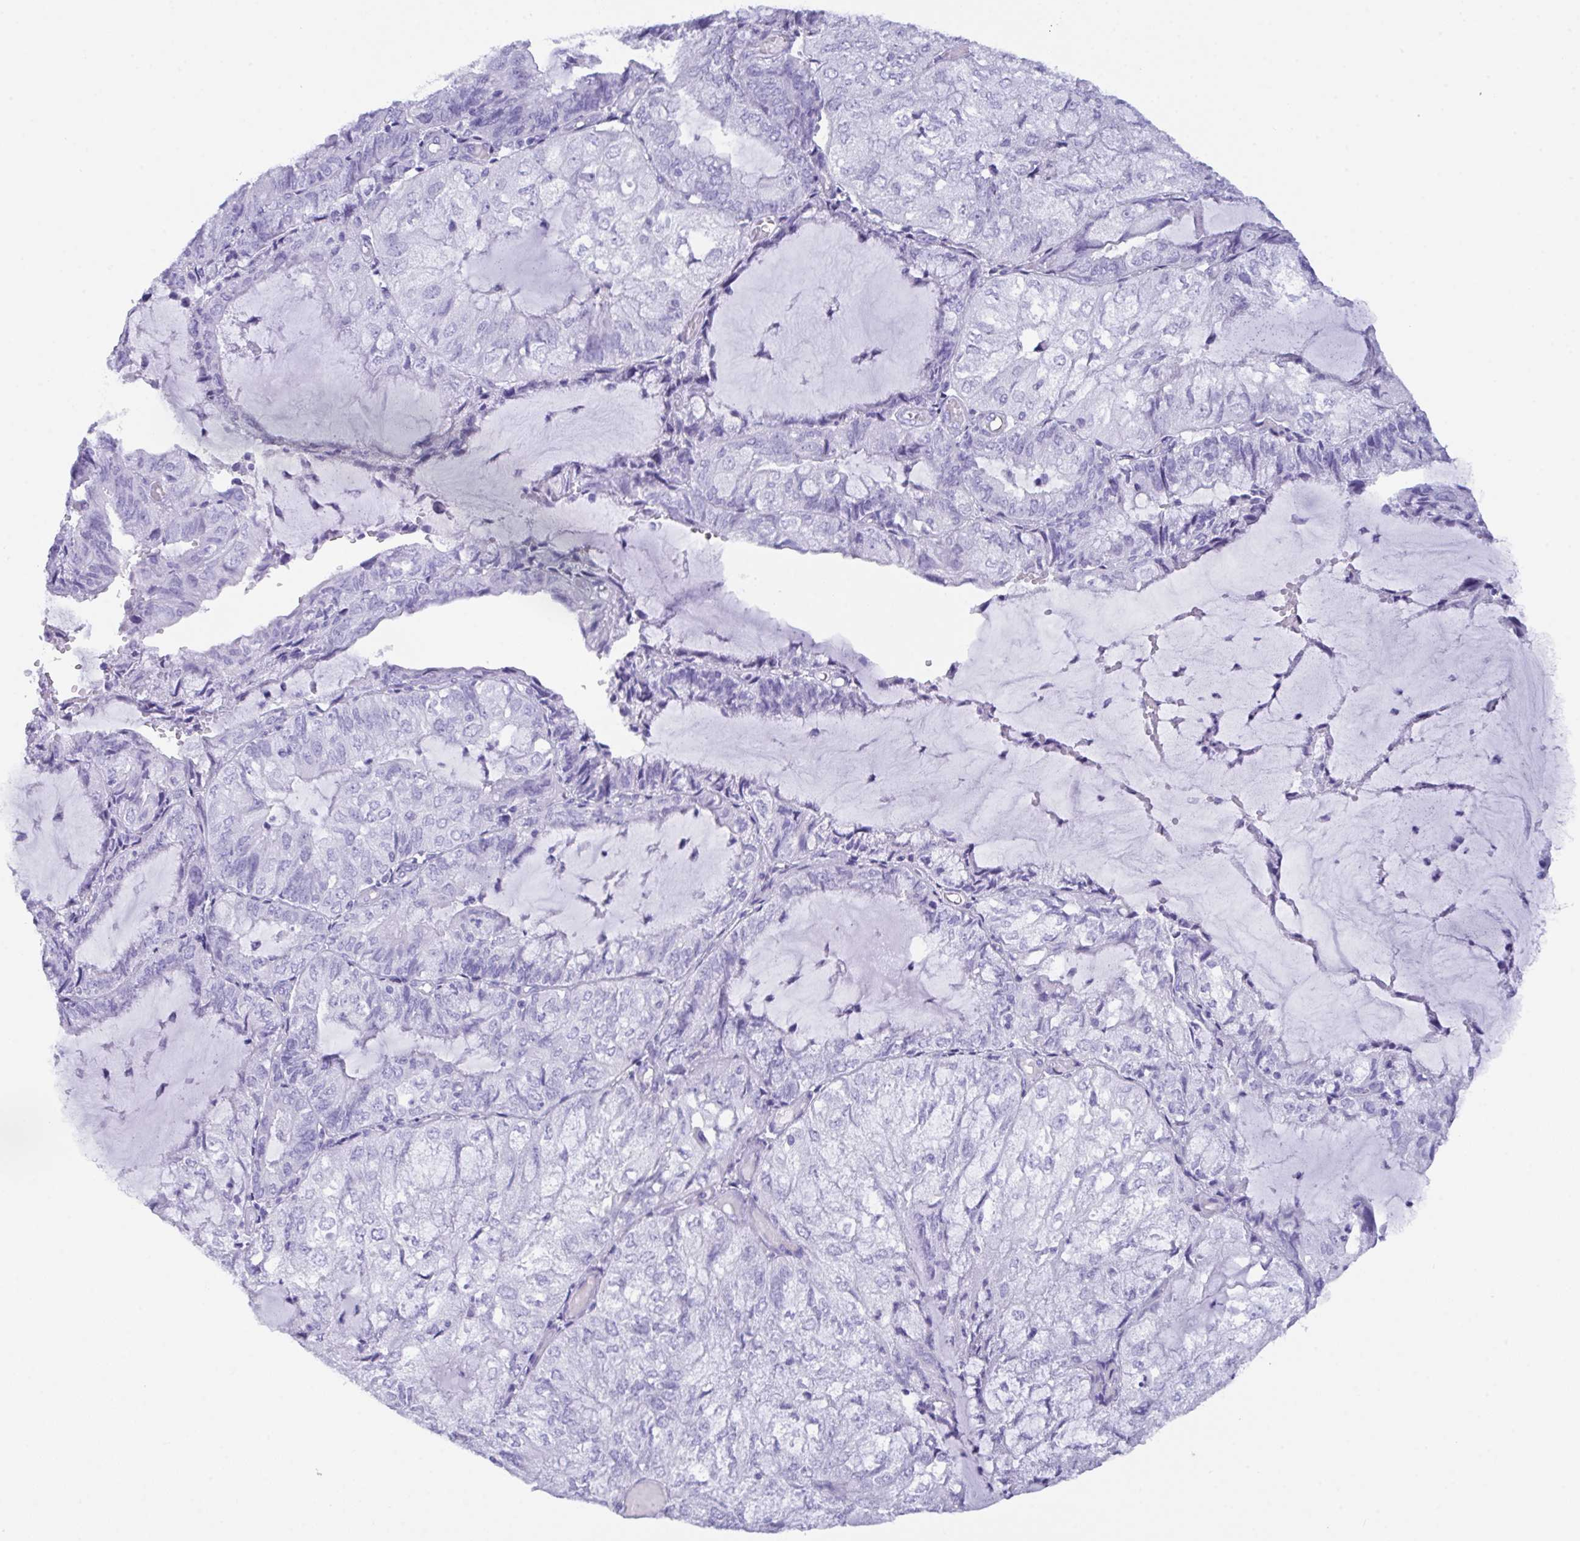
{"staining": {"intensity": "negative", "quantity": "none", "location": "none"}, "tissue": "endometrial cancer", "cell_type": "Tumor cells", "image_type": "cancer", "snomed": [{"axis": "morphology", "description": "Adenocarcinoma, NOS"}, {"axis": "topography", "description": "Endometrium"}], "caption": "Image shows no significant protein expression in tumor cells of endometrial cancer (adenocarcinoma). Brightfield microscopy of IHC stained with DAB (brown) and hematoxylin (blue), captured at high magnification.", "gene": "ZNF850", "patient": {"sex": "female", "age": 81}}